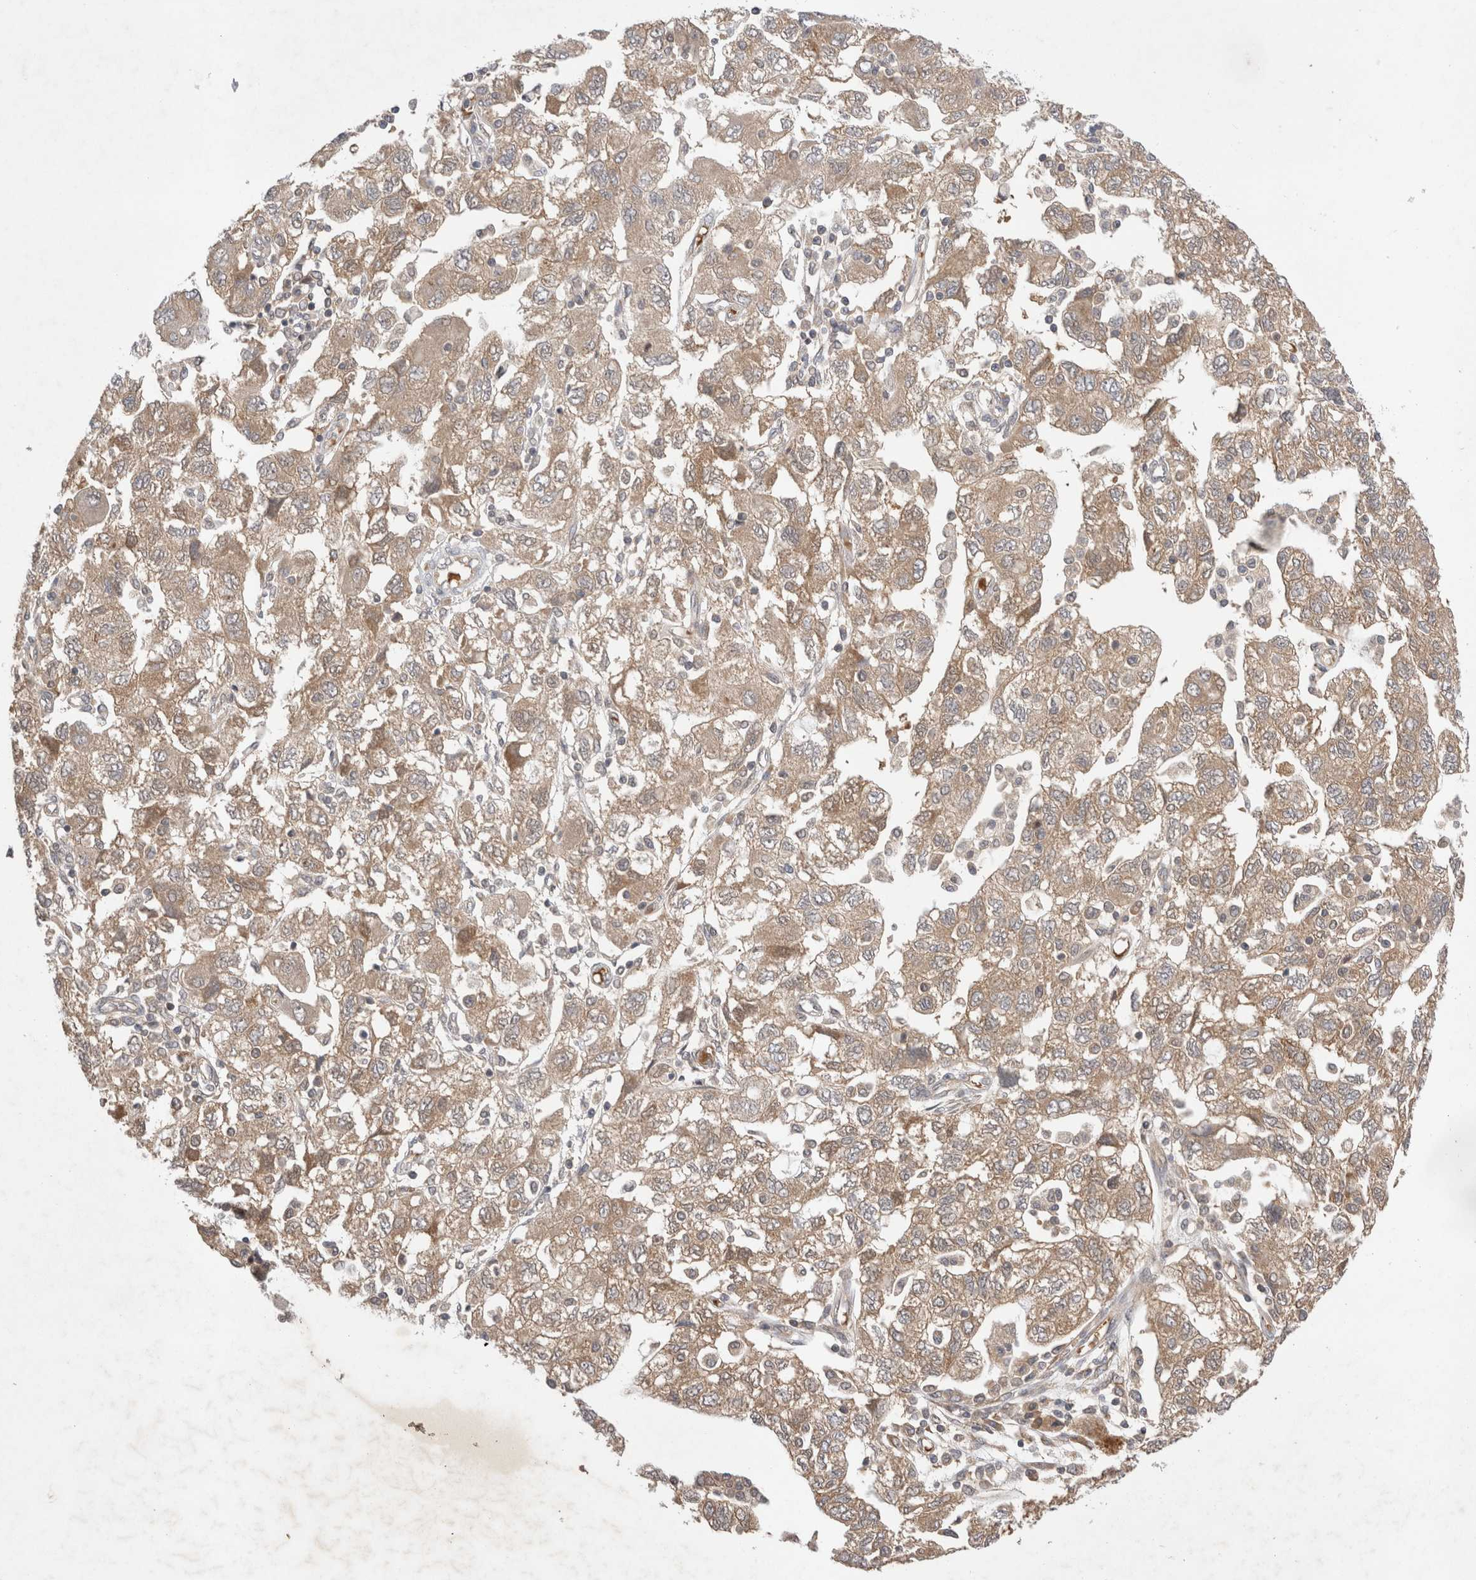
{"staining": {"intensity": "moderate", "quantity": ">75%", "location": "cytoplasmic/membranous"}, "tissue": "ovarian cancer", "cell_type": "Tumor cells", "image_type": "cancer", "snomed": [{"axis": "morphology", "description": "Carcinoma, NOS"}, {"axis": "morphology", "description": "Cystadenocarcinoma, serous, NOS"}, {"axis": "topography", "description": "Ovary"}], "caption": "Immunohistochemistry (DAB) staining of ovarian serous cystadenocarcinoma shows moderate cytoplasmic/membranous protein staining in about >75% of tumor cells.", "gene": "EIF3E", "patient": {"sex": "female", "age": 69}}